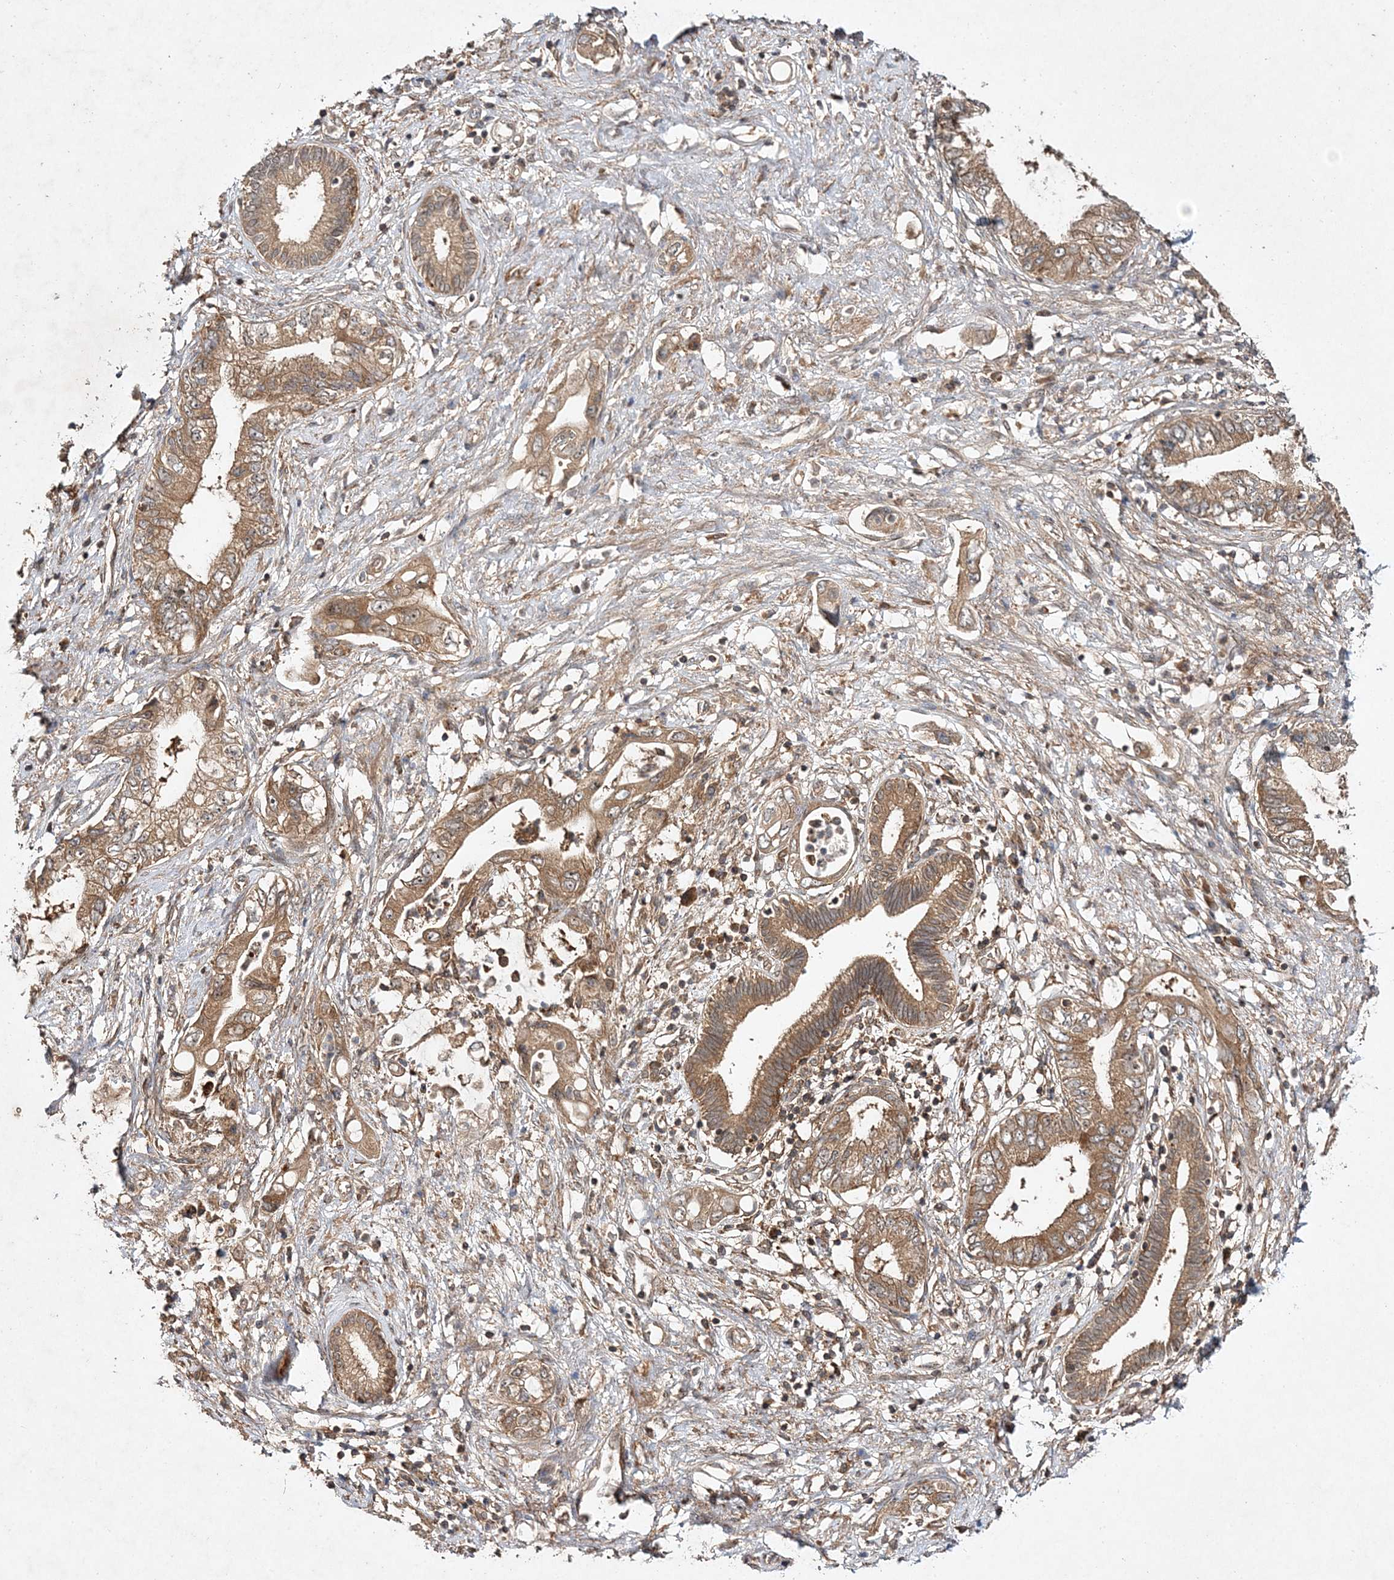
{"staining": {"intensity": "moderate", "quantity": ">75%", "location": "cytoplasmic/membranous"}, "tissue": "pancreatic cancer", "cell_type": "Tumor cells", "image_type": "cancer", "snomed": [{"axis": "morphology", "description": "Adenocarcinoma, NOS"}, {"axis": "topography", "description": "Pancreas"}], "caption": "A histopathology image showing moderate cytoplasmic/membranous positivity in about >75% of tumor cells in pancreatic adenocarcinoma, as visualized by brown immunohistochemical staining.", "gene": "TMEM9B", "patient": {"sex": "female", "age": 73}}